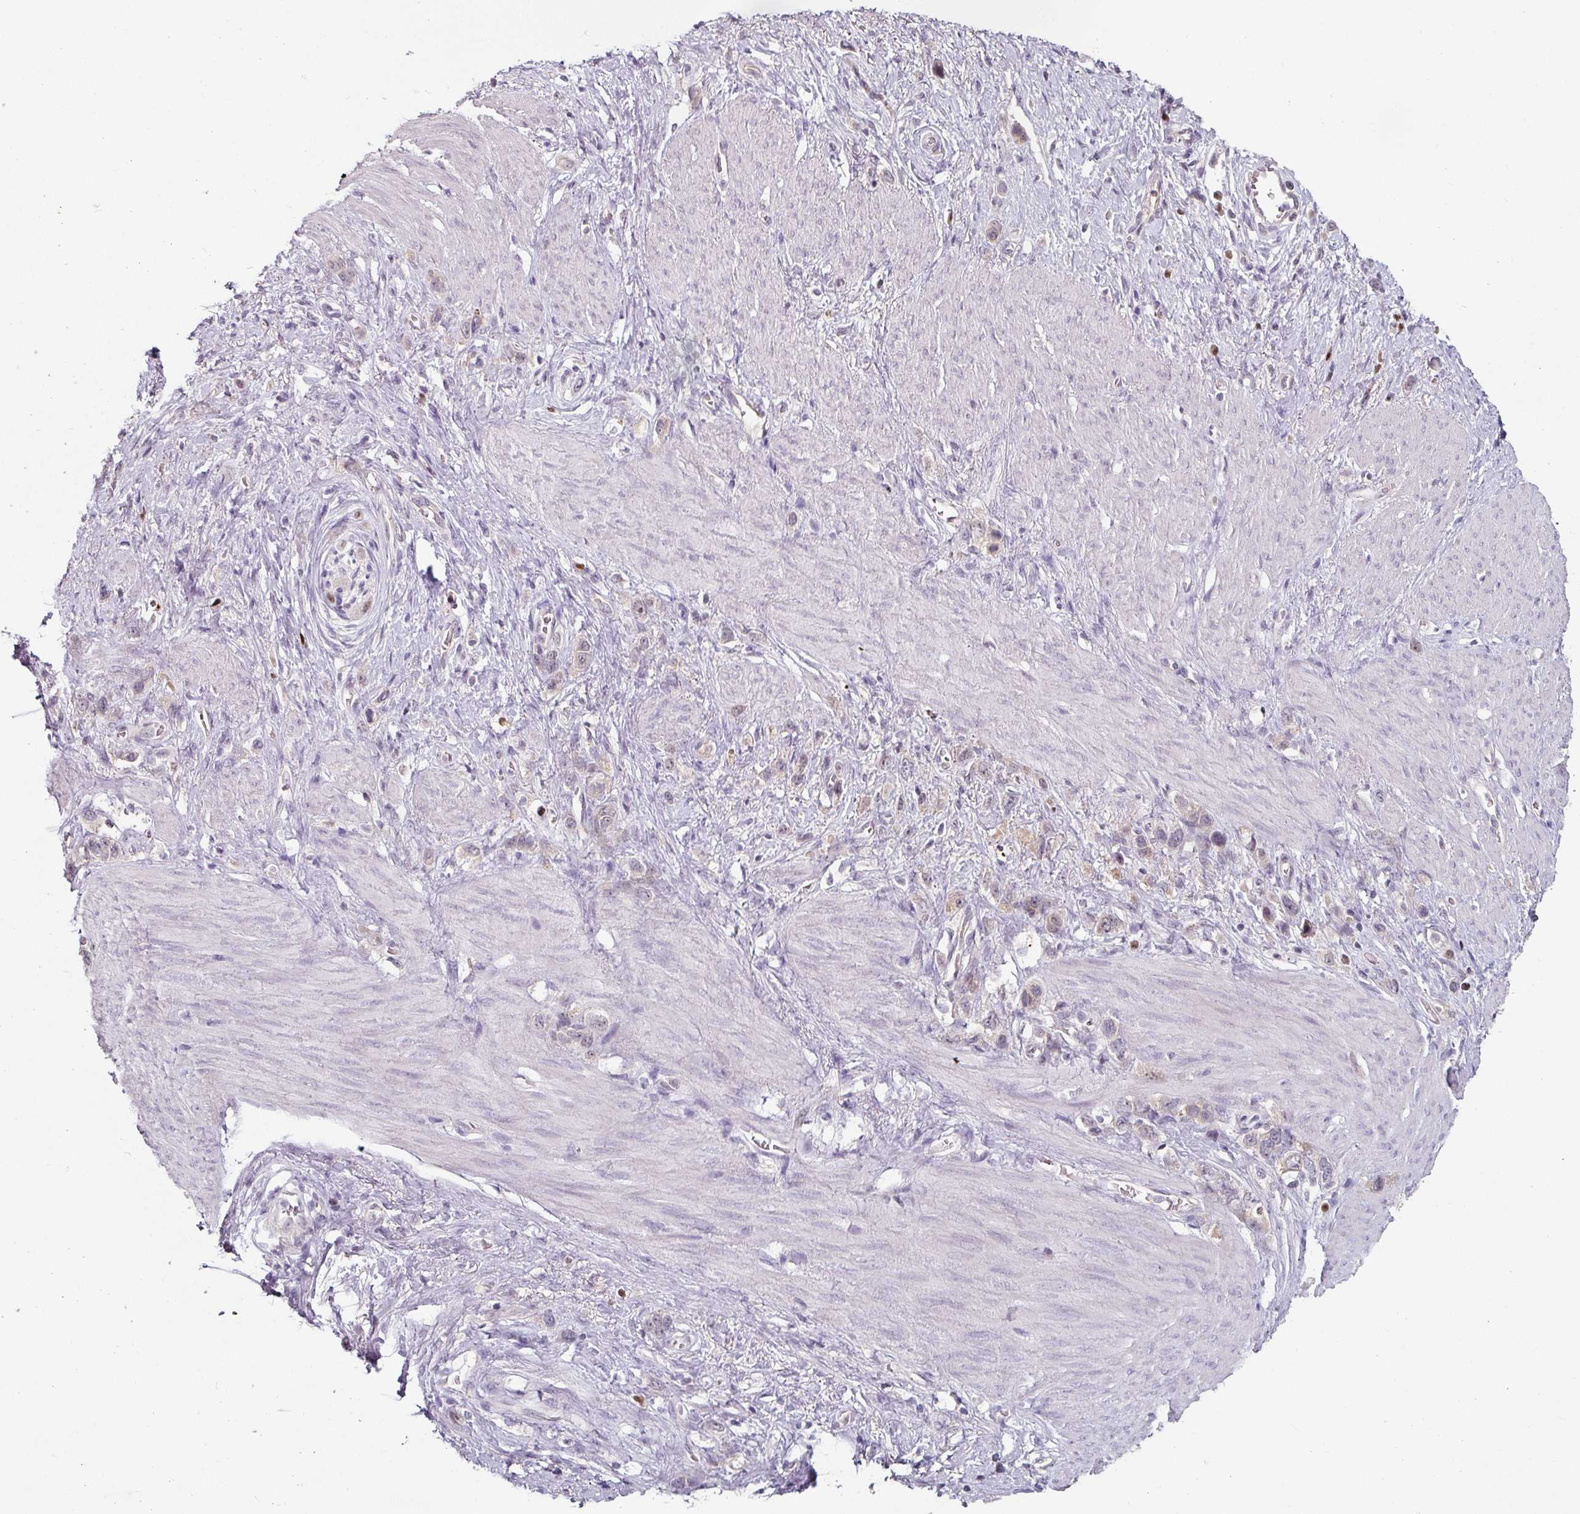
{"staining": {"intensity": "negative", "quantity": "none", "location": "none"}, "tissue": "stomach cancer", "cell_type": "Tumor cells", "image_type": "cancer", "snomed": [{"axis": "morphology", "description": "Adenocarcinoma, NOS"}, {"axis": "topography", "description": "Stomach"}], "caption": "Stomach cancer was stained to show a protein in brown. There is no significant staining in tumor cells.", "gene": "ZBTB6", "patient": {"sex": "female", "age": 65}}